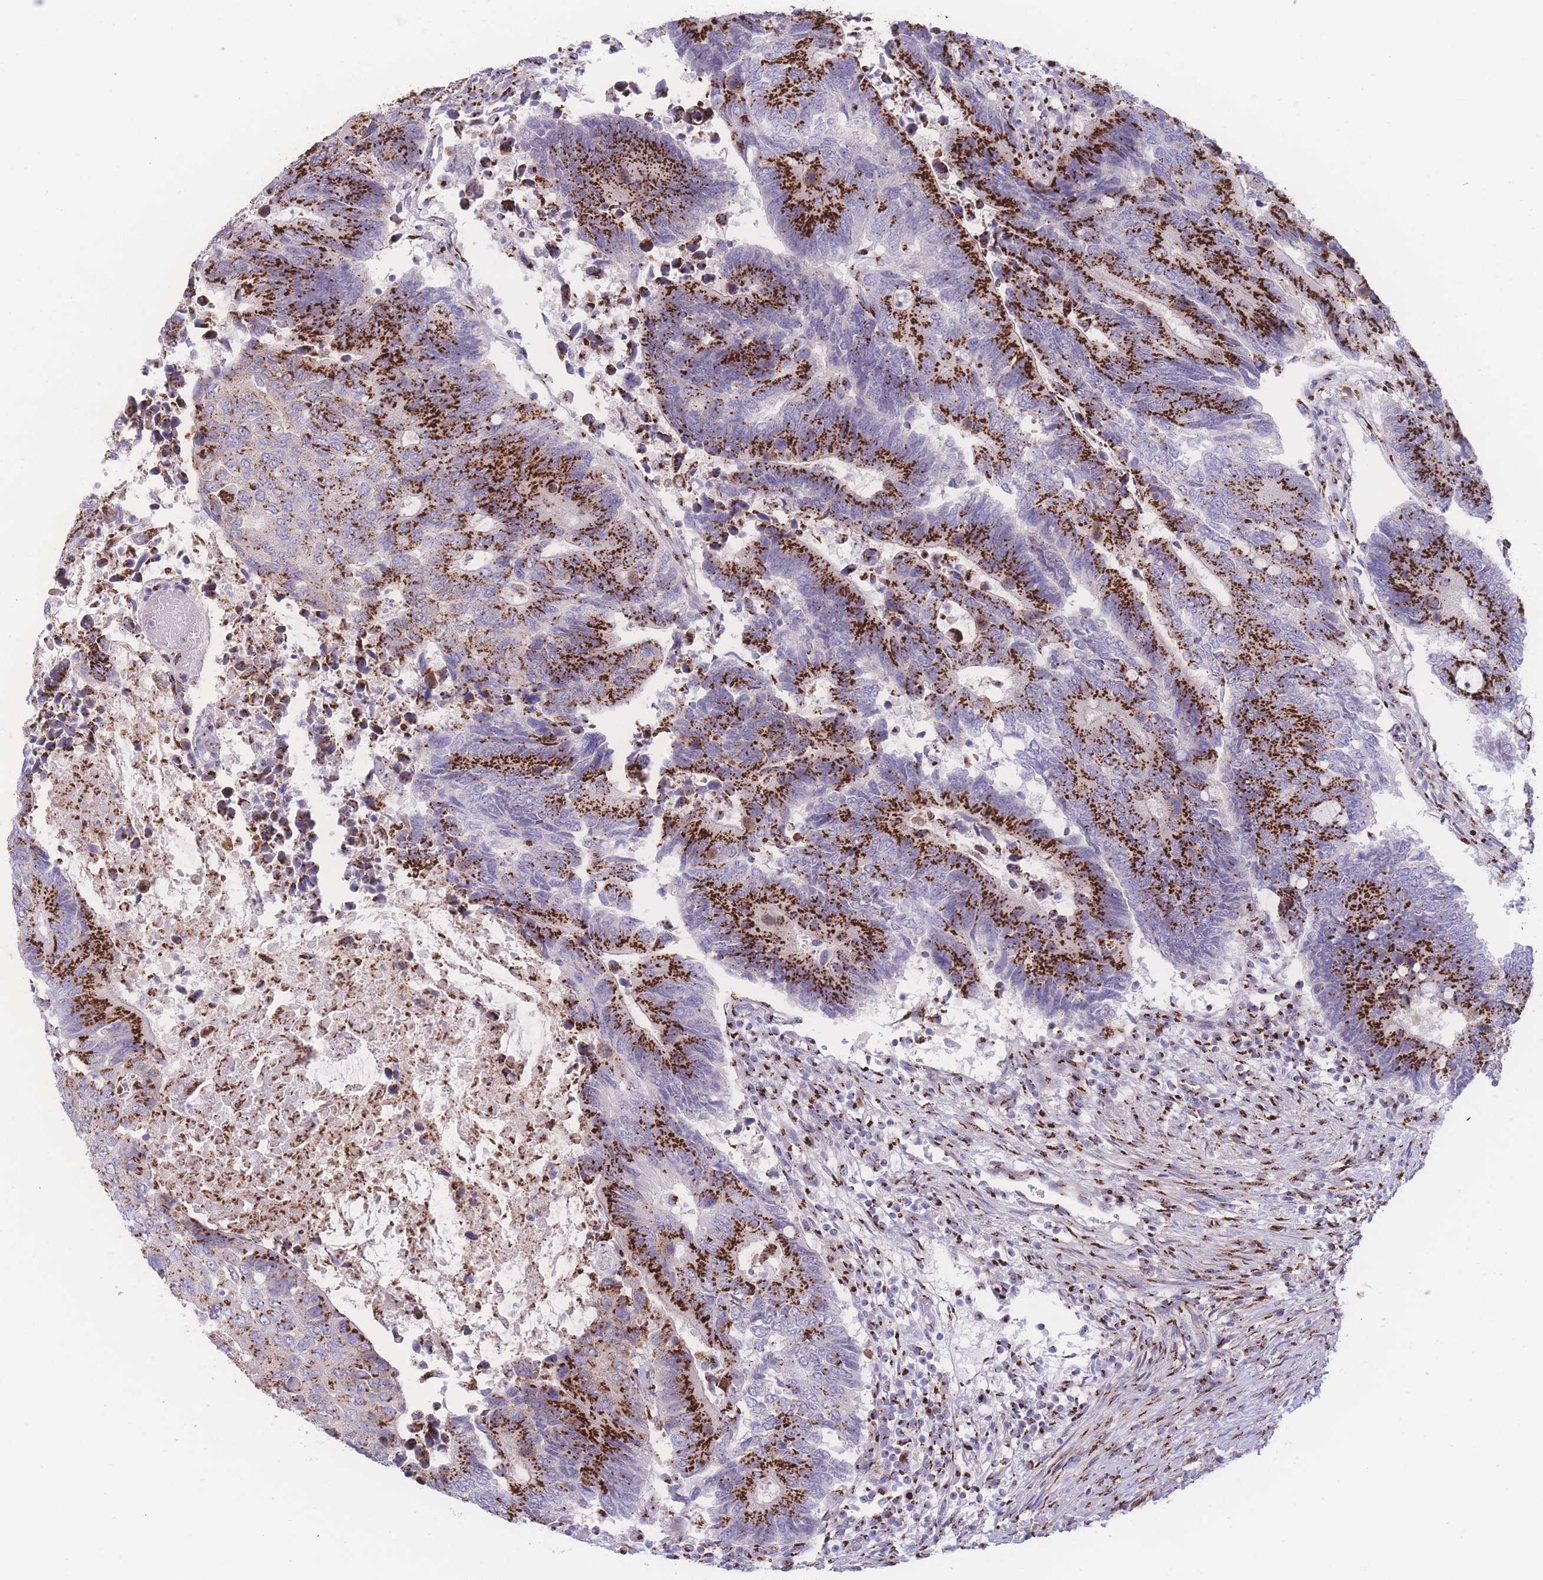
{"staining": {"intensity": "strong", "quantity": ">75%", "location": "cytoplasmic/membranous"}, "tissue": "colorectal cancer", "cell_type": "Tumor cells", "image_type": "cancer", "snomed": [{"axis": "morphology", "description": "Adenocarcinoma, NOS"}, {"axis": "topography", "description": "Colon"}], "caption": "This is a histology image of immunohistochemistry (IHC) staining of colorectal cancer (adenocarcinoma), which shows strong positivity in the cytoplasmic/membranous of tumor cells.", "gene": "GOLM2", "patient": {"sex": "male", "age": 87}}